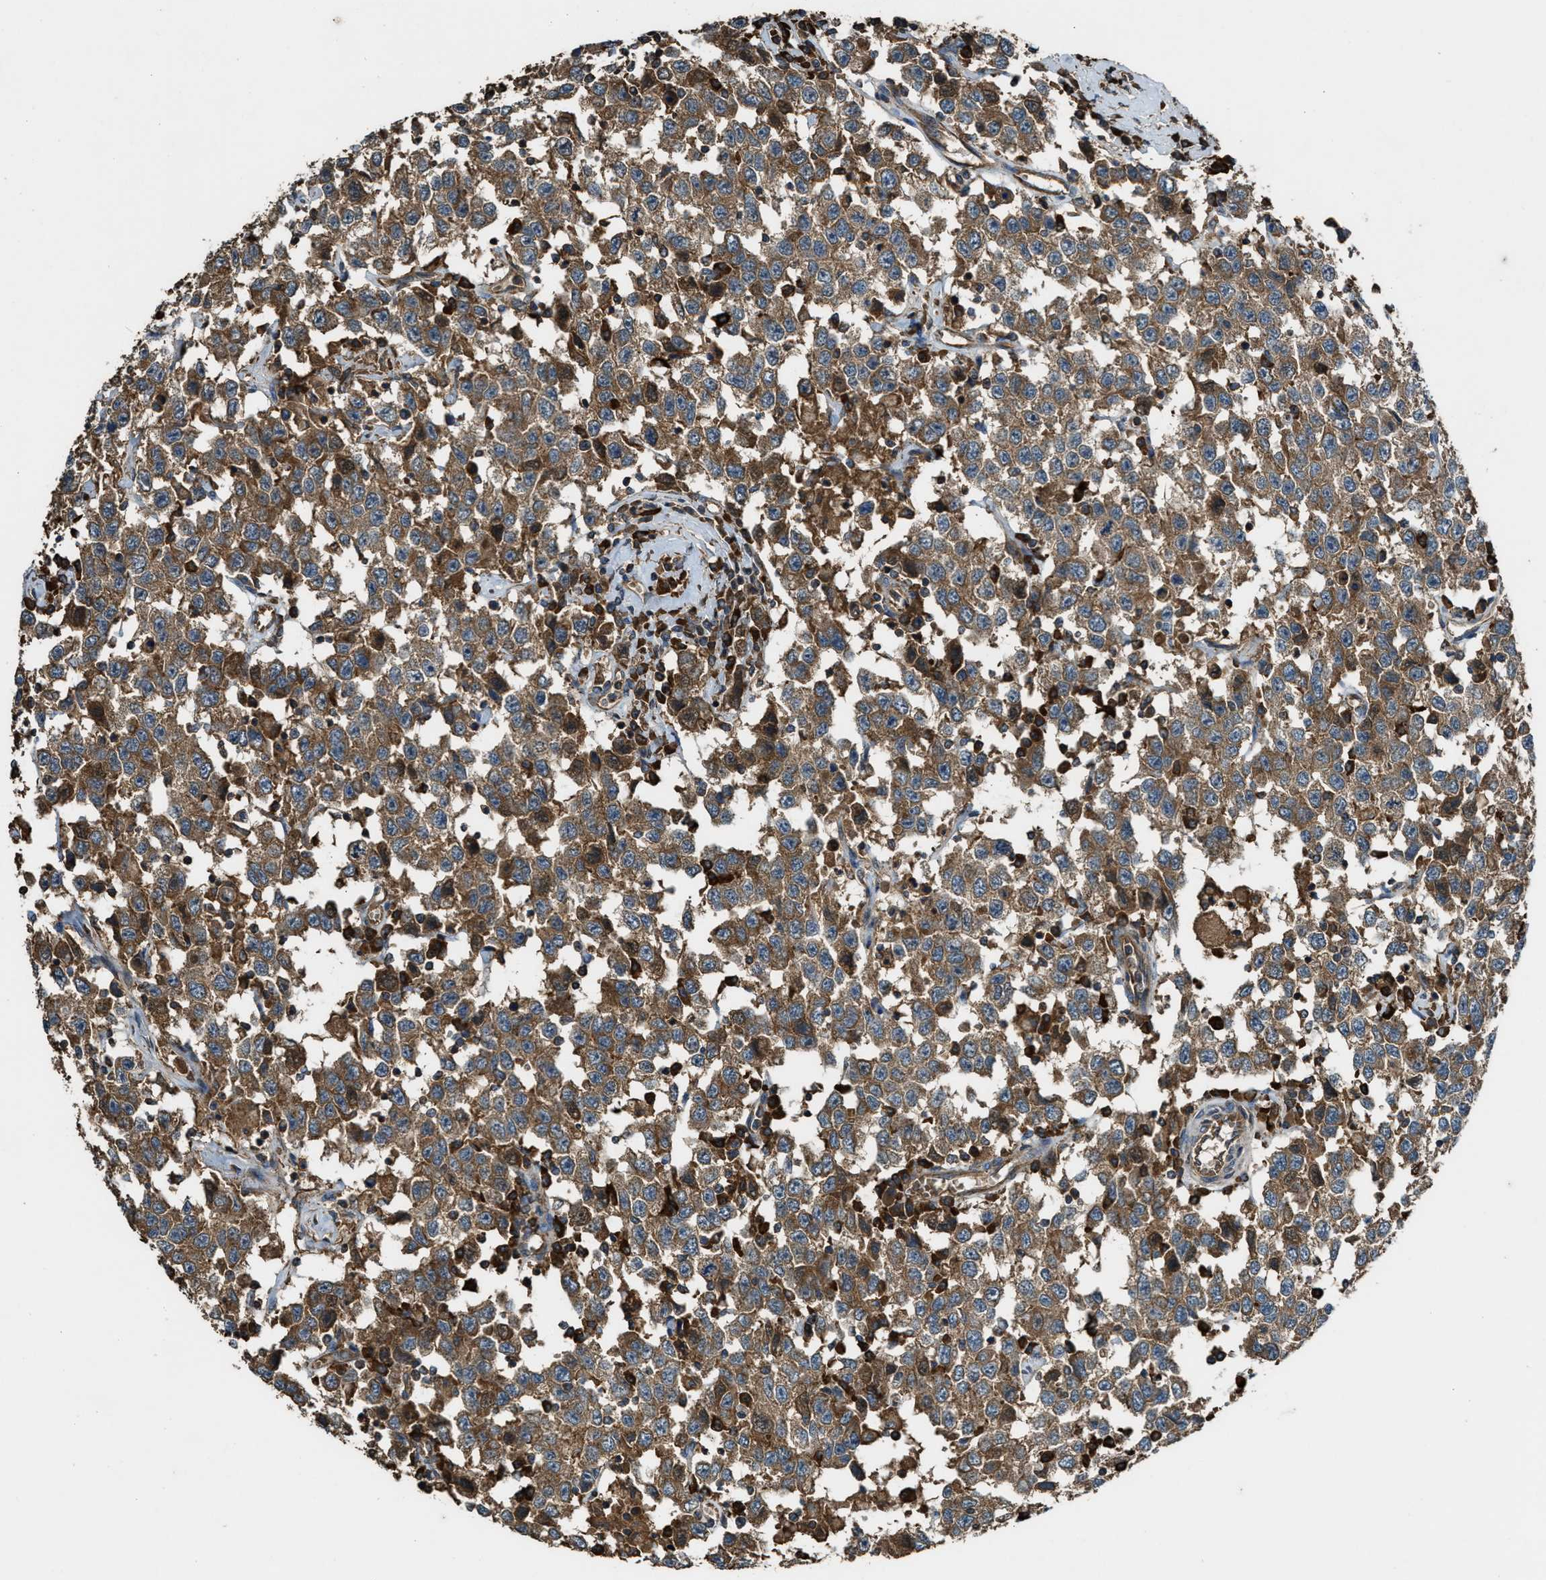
{"staining": {"intensity": "moderate", "quantity": ">75%", "location": "cytoplasmic/membranous"}, "tissue": "testis cancer", "cell_type": "Tumor cells", "image_type": "cancer", "snomed": [{"axis": "morphology", "description": "Seminoma, NOS"}, {"axis": "topography", "description": "Testis"}], "caption": "This image exhibits testis cancer (seminoma) stained with immunohistochemistry to label a protein in brown. The cytoplasmic/membranous of tumor cells show moderate positivity for the protein. Nuclei are counter-stained blue.", "gene": "MAP3K8", "patient": {"sex": "male", "age": 41}}